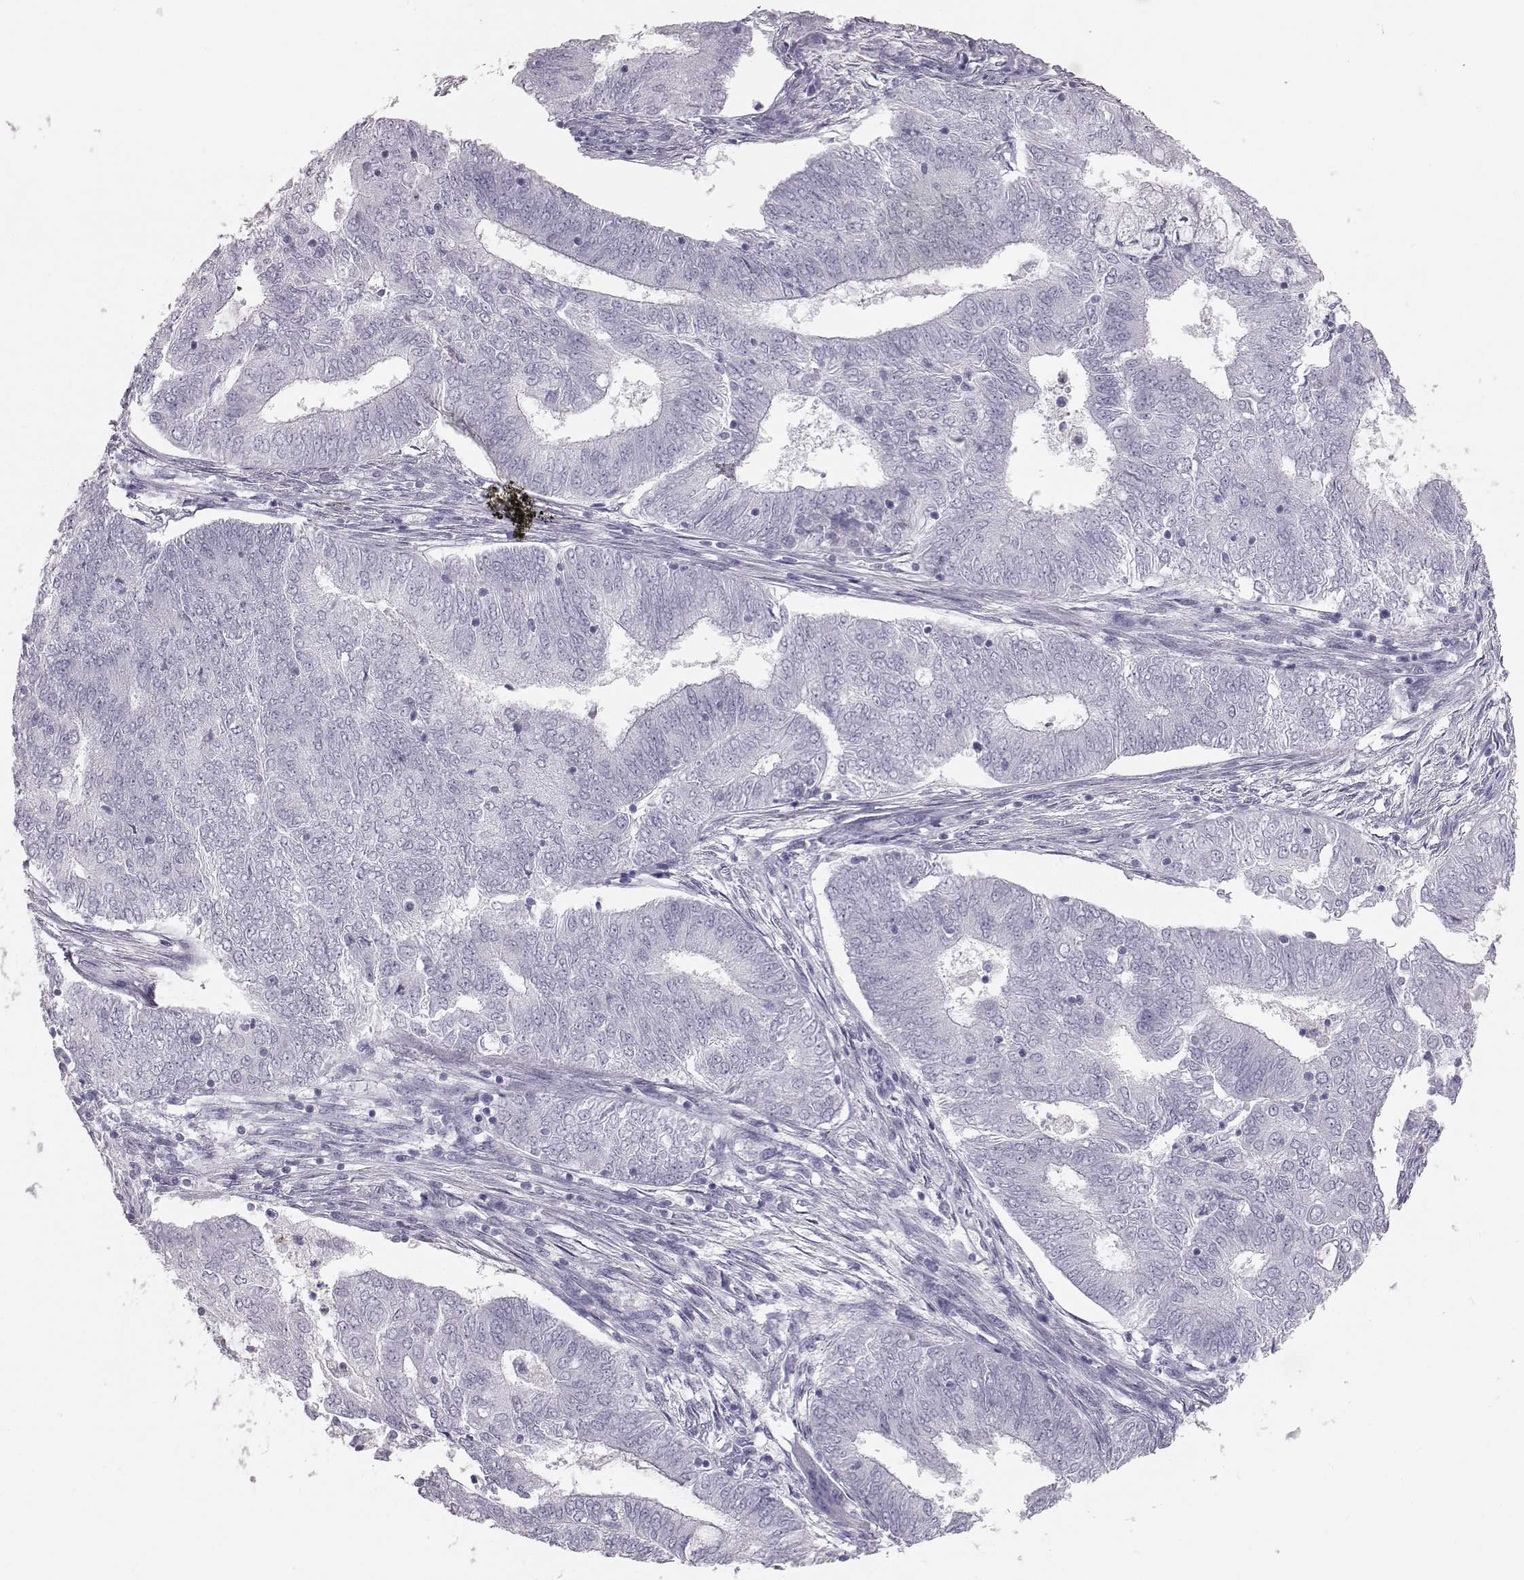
{"staining": {"intensity": "negative", "quantity": "none", "location": "none"}, "tissue": "endometrial cancer", "cell_type": "Tumor cells", "image_type": "cancer", "snomed": [{"axis": "morphology", "description": "Adenocarcinoma, NOS"}, {"axis": "topography", "description": "Endometrium"}], "caption": "The image reveals no significant staining in tumor cells of endometrial adenocarcinoma. Nuclei are stained in blue.", "gene": "KRTAP16-1", "patient": {"sex": "female", "age": 62}}